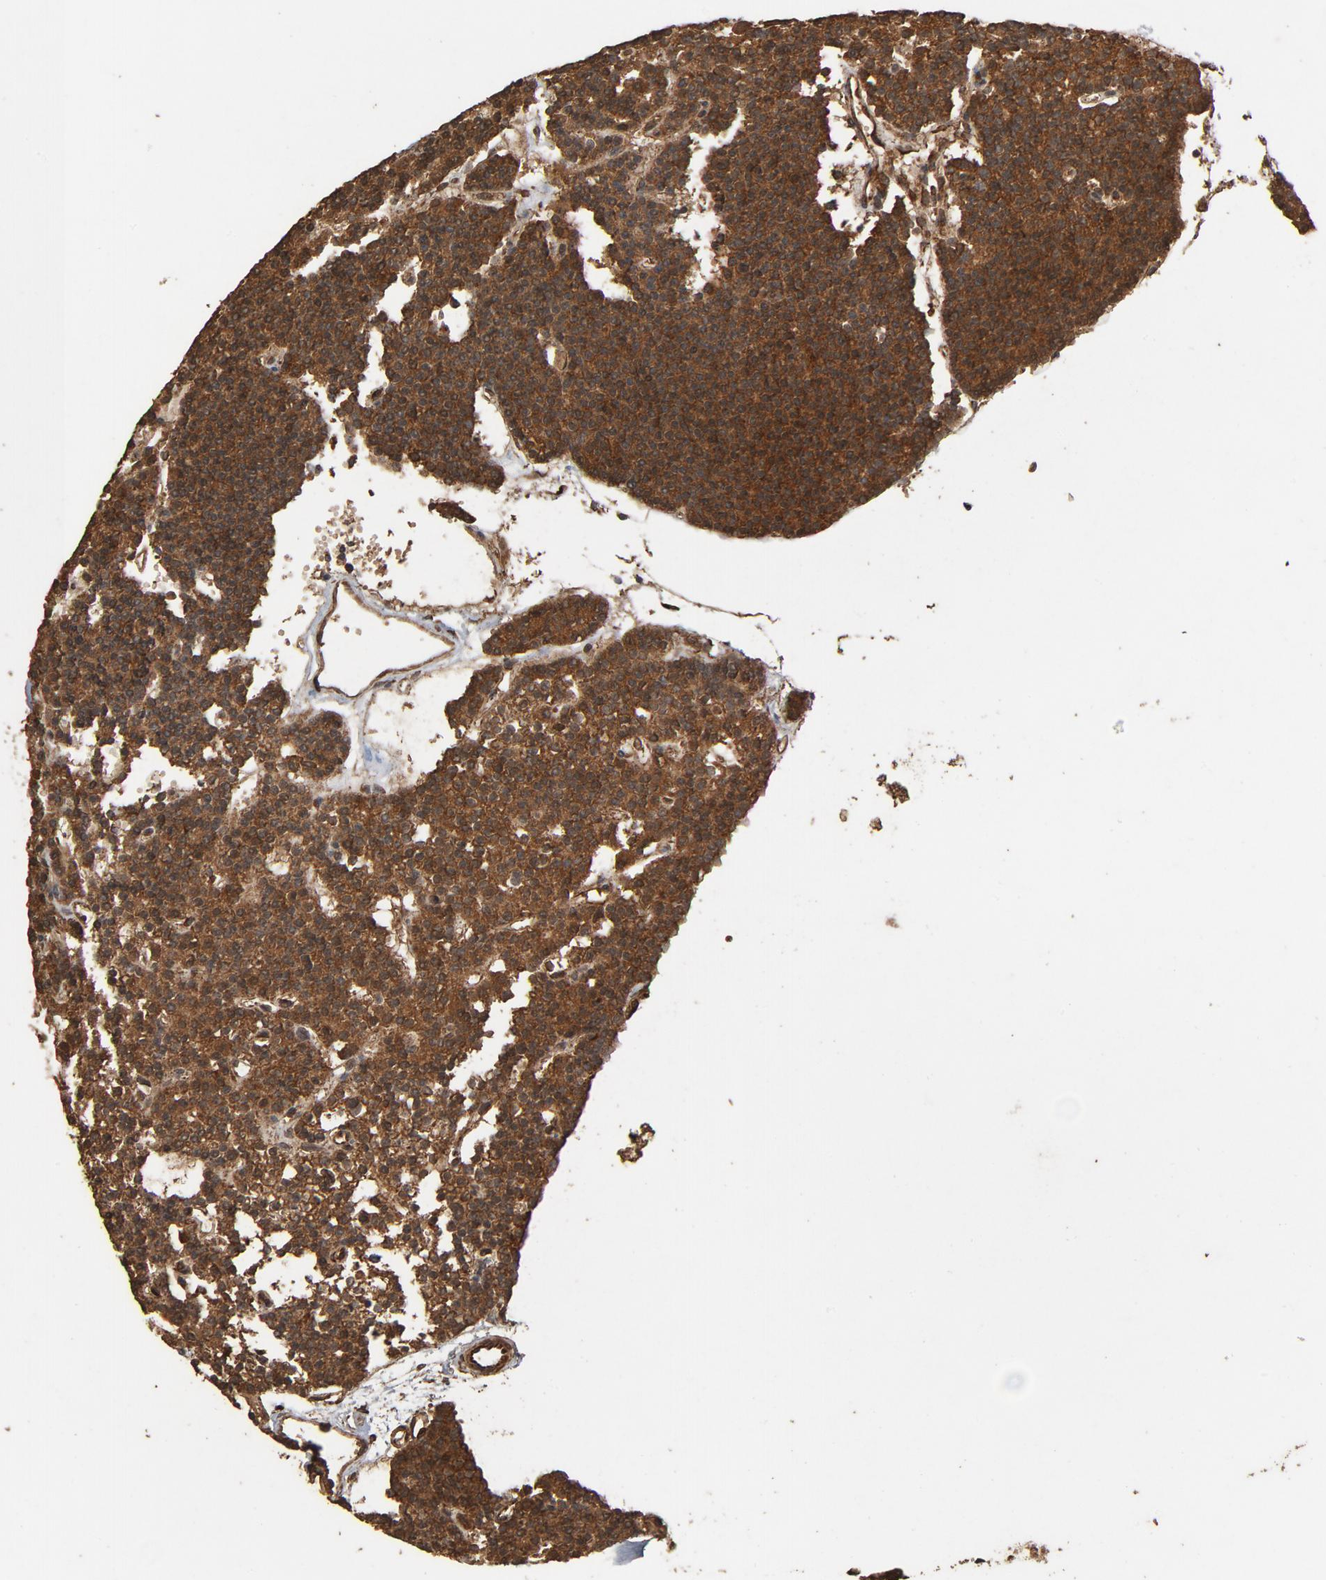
{"staining": {"intensity": "strong", "quantity": ">75%", "location": "cytoplasmic/membranous"}, "tissue": "parathyroid gland", "cell_type": "Glandular cells", "image_type": "normal", "snomed": [{"axis": "morphology", "description": "Normal tissue, NOS"}, {"axis": "topography", "description": "Parathyroid gland"}], "caption": "A brown stain labels strong cytoplasmic/membranous staining of a protein in glandular cells of normal human parathyroid gland.", "gene": "RPS6KA6", "patient": {"sex": "female", "age": 45}}